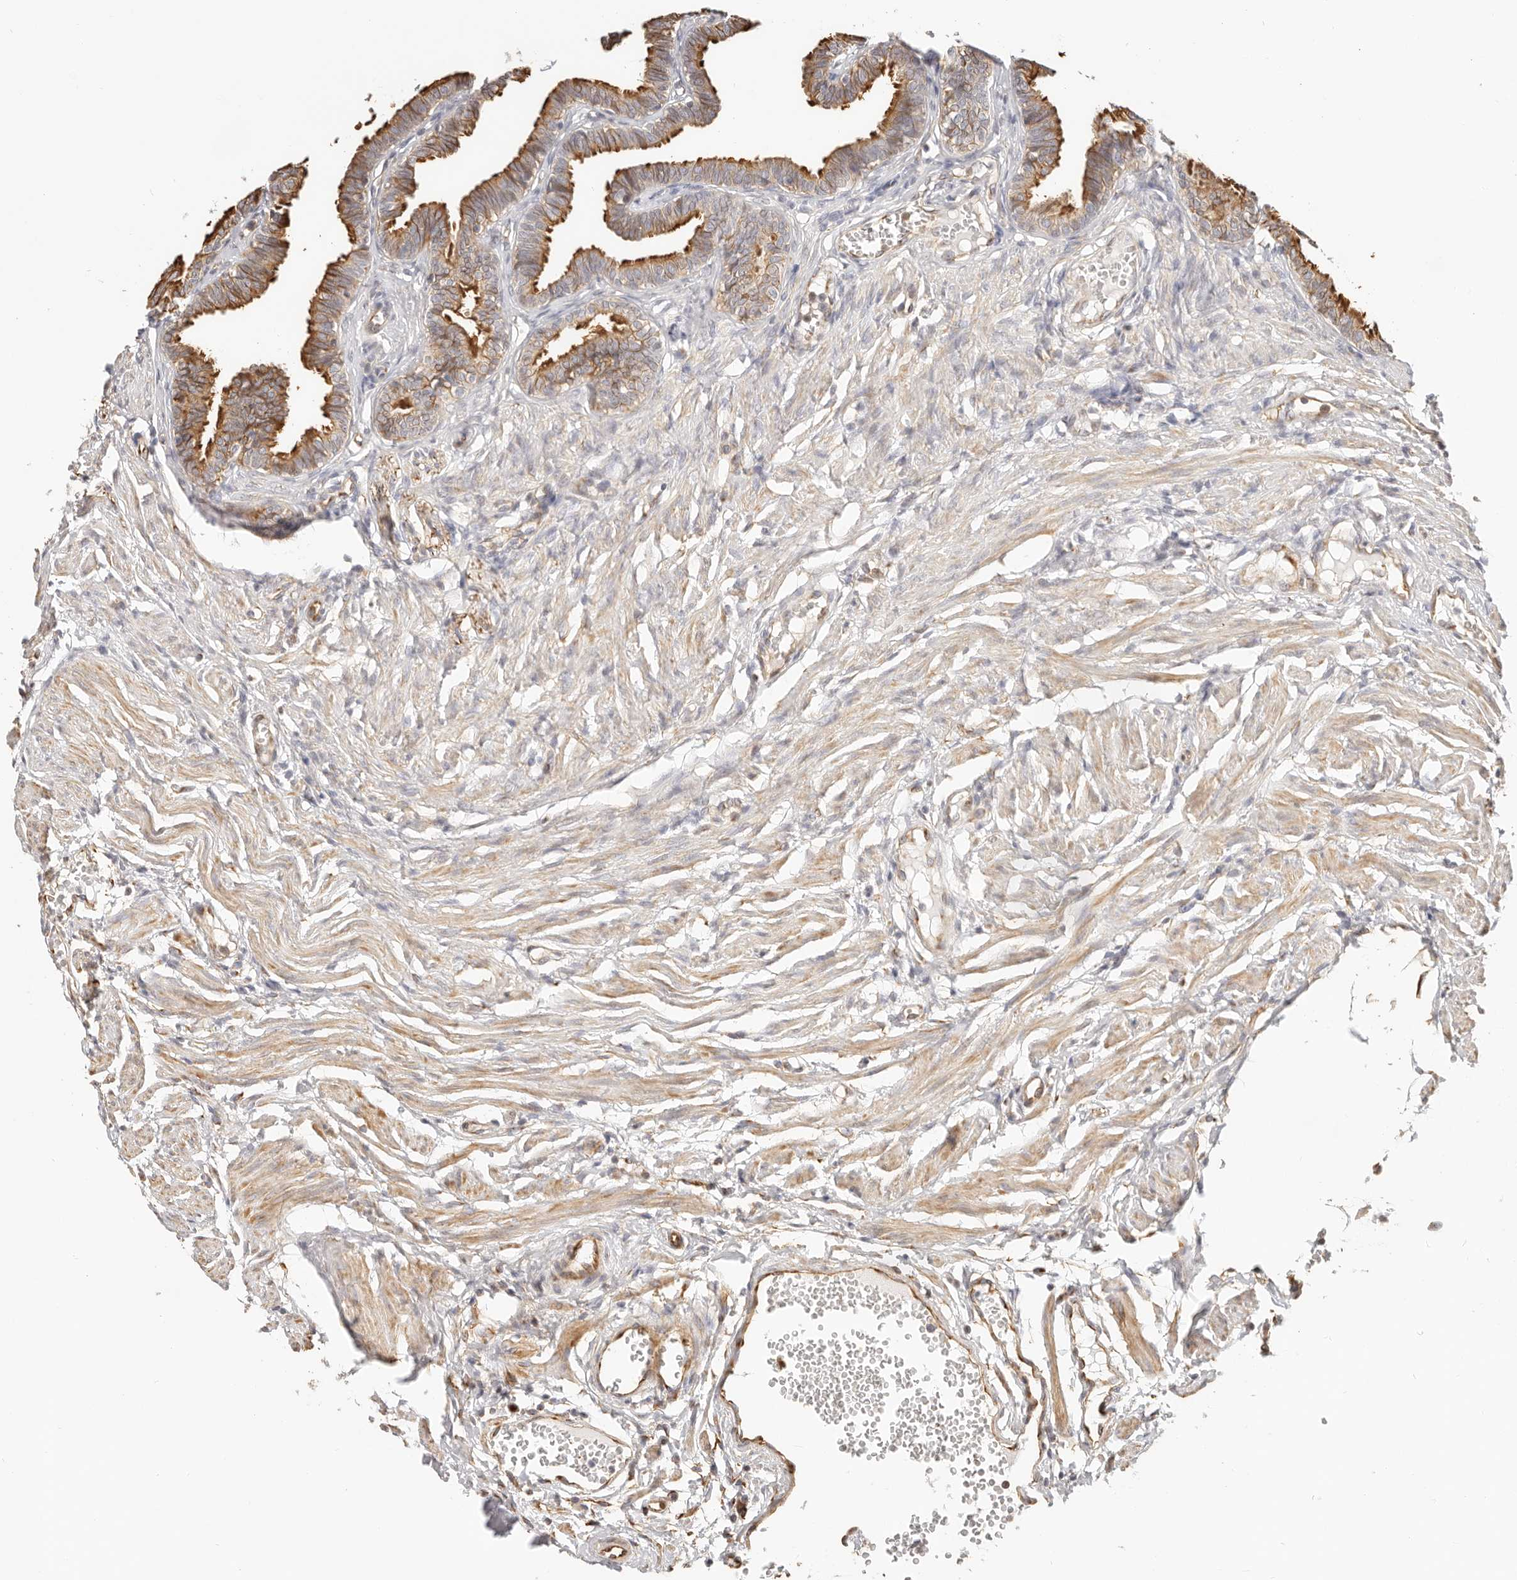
{"staining": {"intensity": "moderate", "quantity": ">75%", "location": "cytoplasmic/membranous"}, "tissue": "fallopian tube", "cell_type": "Glandular cells", "image_type": "normal", "snomed": [{"axis": "morphology", "description": "Normal tissue, NOS"}, {"axis": "topography", "description": "Fallopian tube"}, {"axis": "topography", "description": "Ovary"}], "caption": "A brown stain shows moderate cytoplasmic/membranous staining of a protein in glandular cells of unremarkable human fallopian tube. Immunohistochemistry (ihc) stains the protein of interest in brown and the nuclei are stained blue.", "gene": "DTNBP1", "patient": {"sex": "female", "age": 23}}